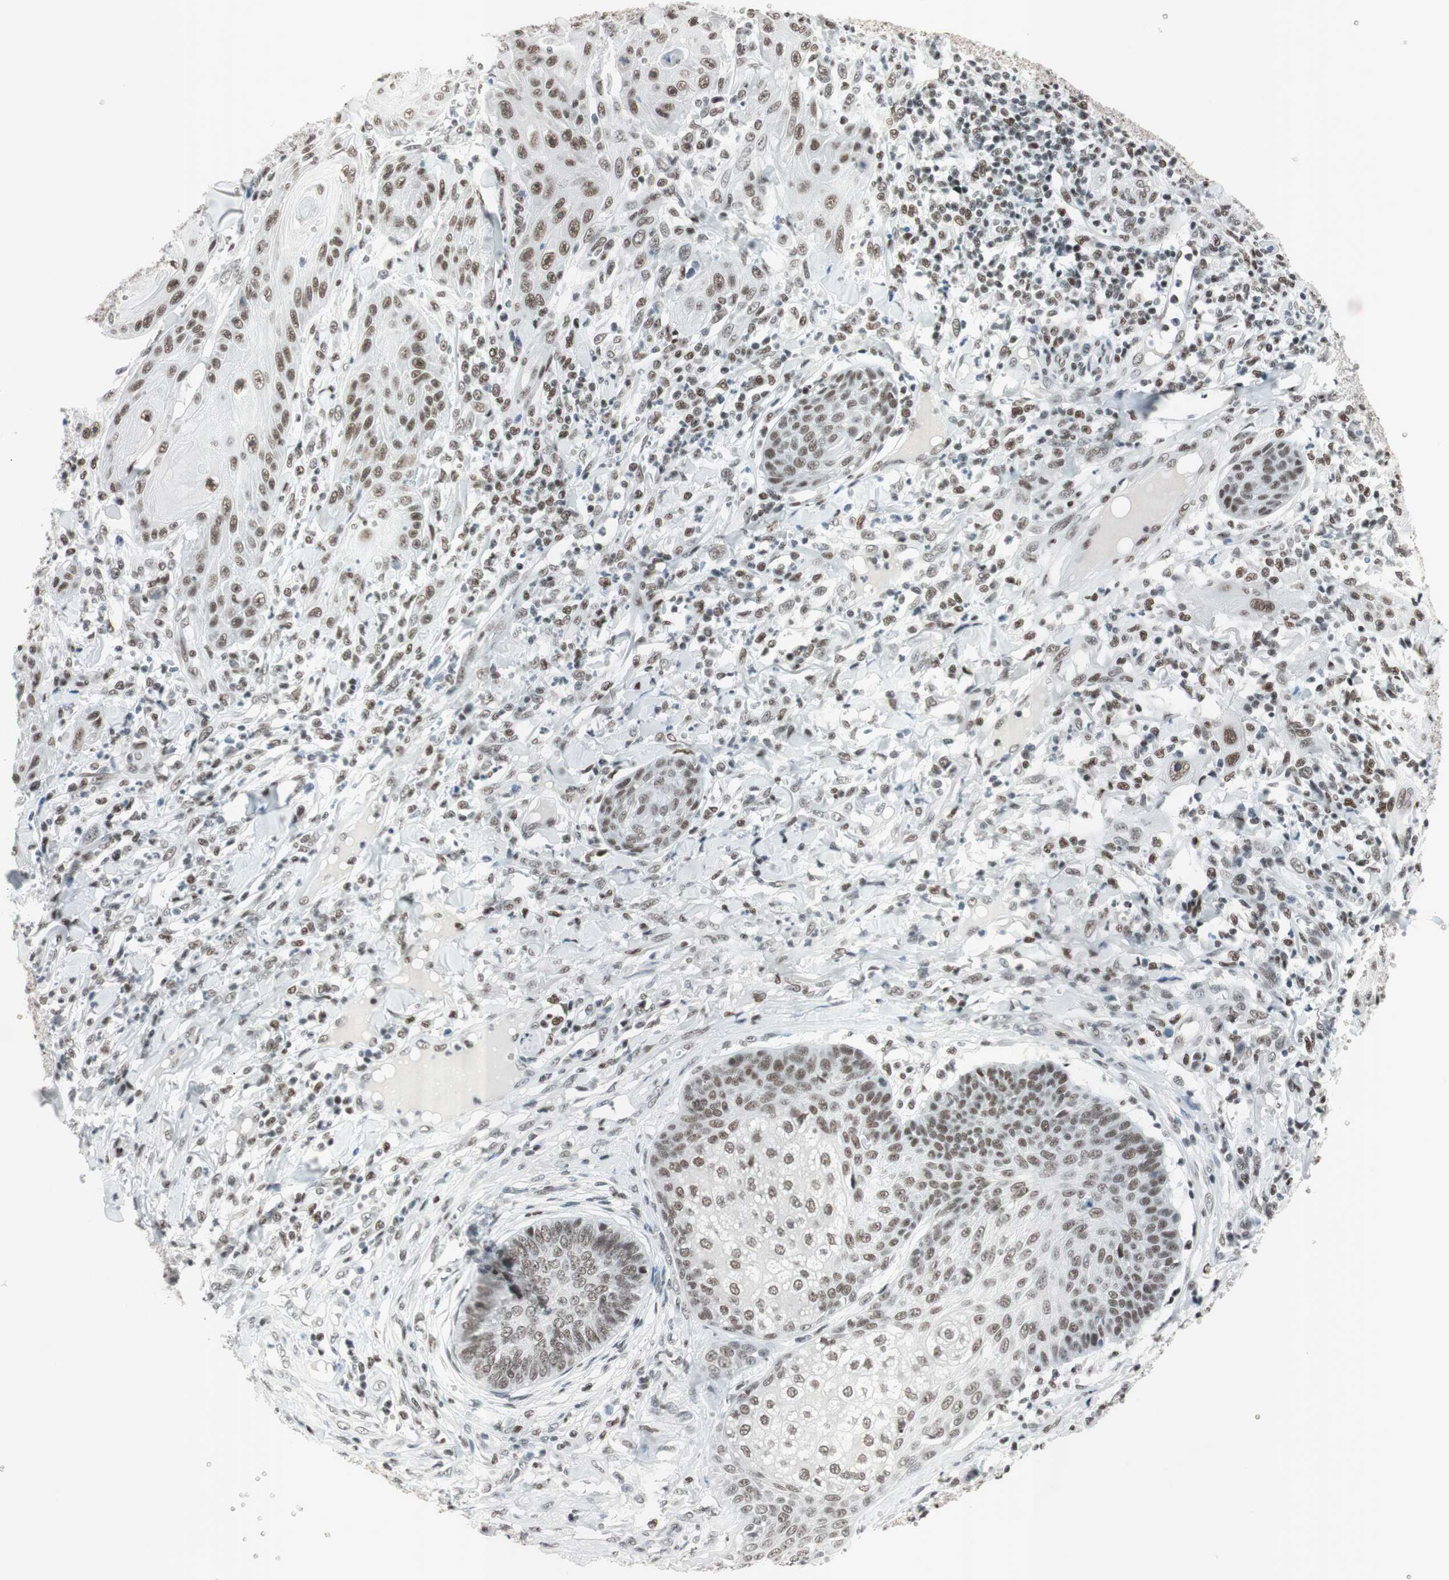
{"staining": {"intensity": "moderate", "quantity": "25%-75%", "location": "nuclear"}, "tissue": "skin cancer", "cell_type": "Tumor cells", "image_type": "cancer", "snomed": [{"axis": "morphology", "description": "Squamous cell carcinoma, NOS"}, {"axis": "topography", "description": "Skin"}], "caption": "Skin squamous cell carcinoma stained with a protein marker shows moderate staining in tumor cells.", "gene": "ARID1A", "patient": {"sex": "female", "age": 78}}